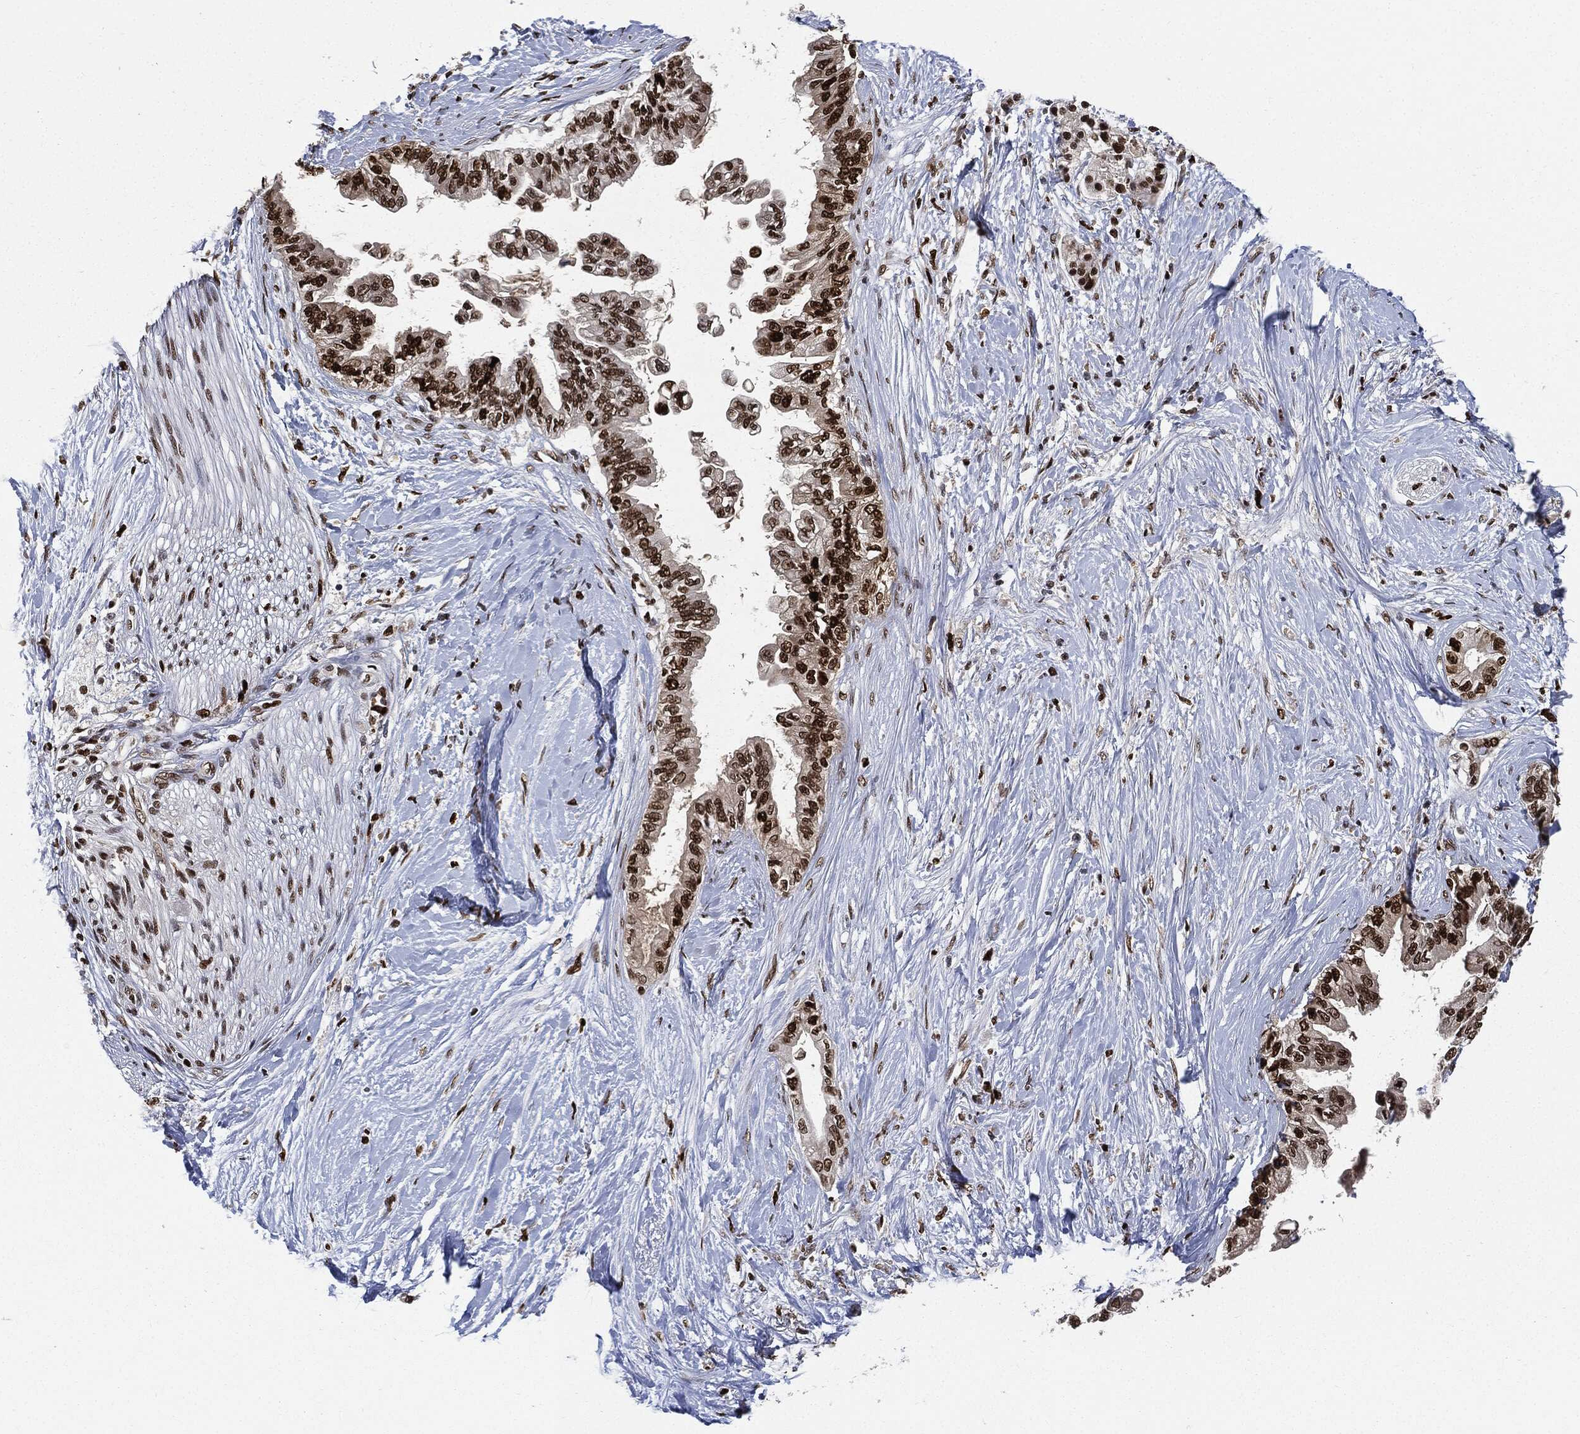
{"staining": {"intensity": "strong", "quantity": ">75%", "location": "nuclear"}, "tissue": "pancreatic cancer", "cell_type": "Tumor cells", "image_type": "cancer", "snomed": [{"axis": "morphology", "description": "Normal tissue, NOS"}, {"axis": "morphology", "description": "Adenocarcinoma, NOS"}, {"axis": "topography", "description": "Pancreas"}, {"axis": "topography", "description": "Duodenum"}], "caption": "Immunohistochemistry micrograph of human pancreatic cancer stained for a protein (brown), which shows high levels of strong nuclear positivity in about >75% of tumor cells.", "gene": "PCNA", "patient": {"sex": "female", "age": 60}}